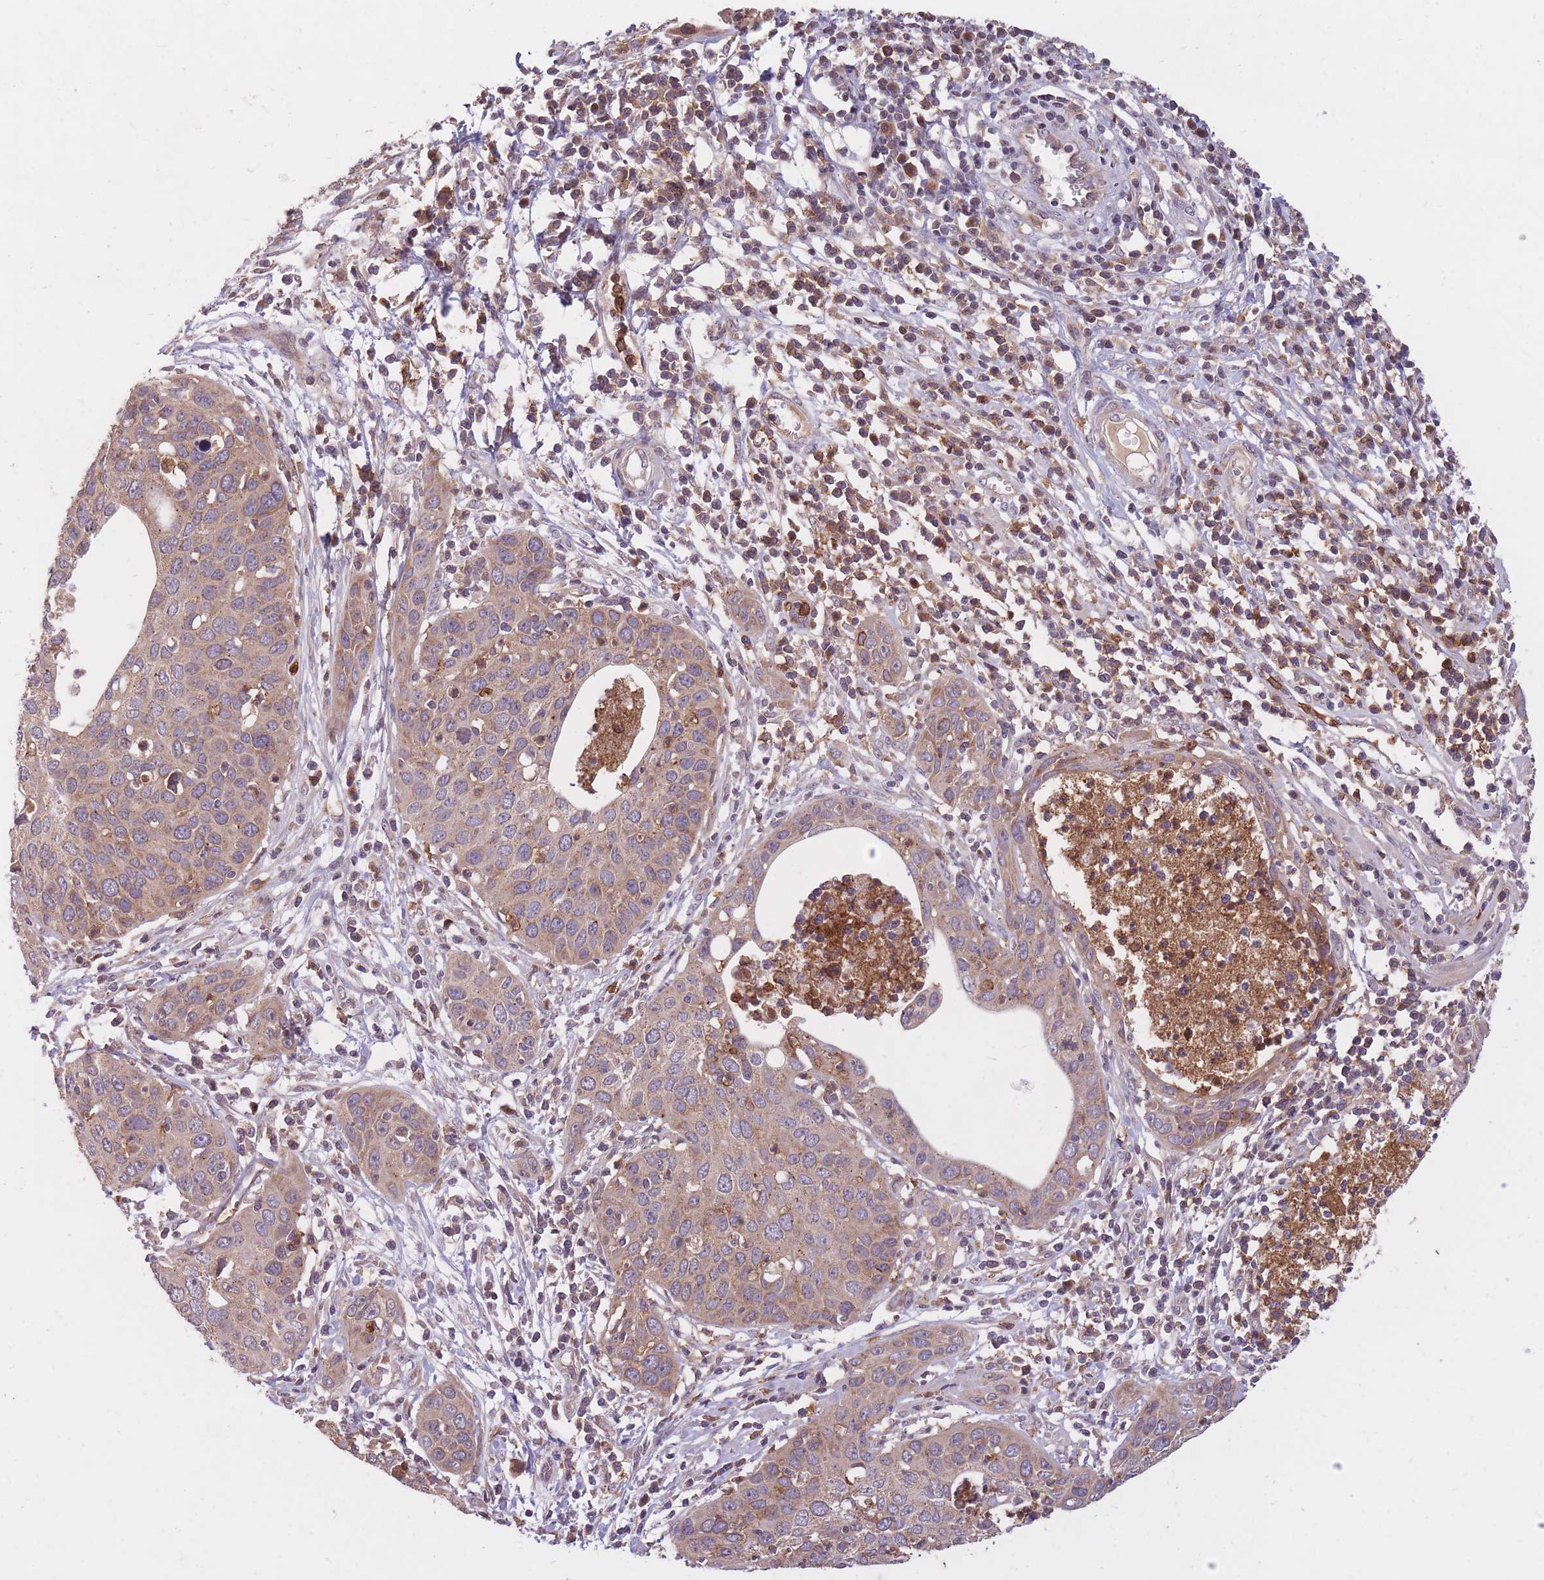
{"staining": {"intensity": "weak", "quantity": ">75%", "location": "cytoplasmic/membranous"}, "tissue": "cervical cancer", "cell_type": "Tumor cells", "image_type": "cancer", "snomed": [{"axis": "morphology", "description": "Squamous cell carcinoma, NOS"}, {"axis": "topography", "description": "Cervix"}], "caption": "Human cervical squamous cell carcinoma stained with a brown dye exhibits weak cytoplasmic/membranous positive positivity in approximately >75% of tumor cells.", "gene": "IGF2BP2", "patient": {"sex": "female", "age": 36}}